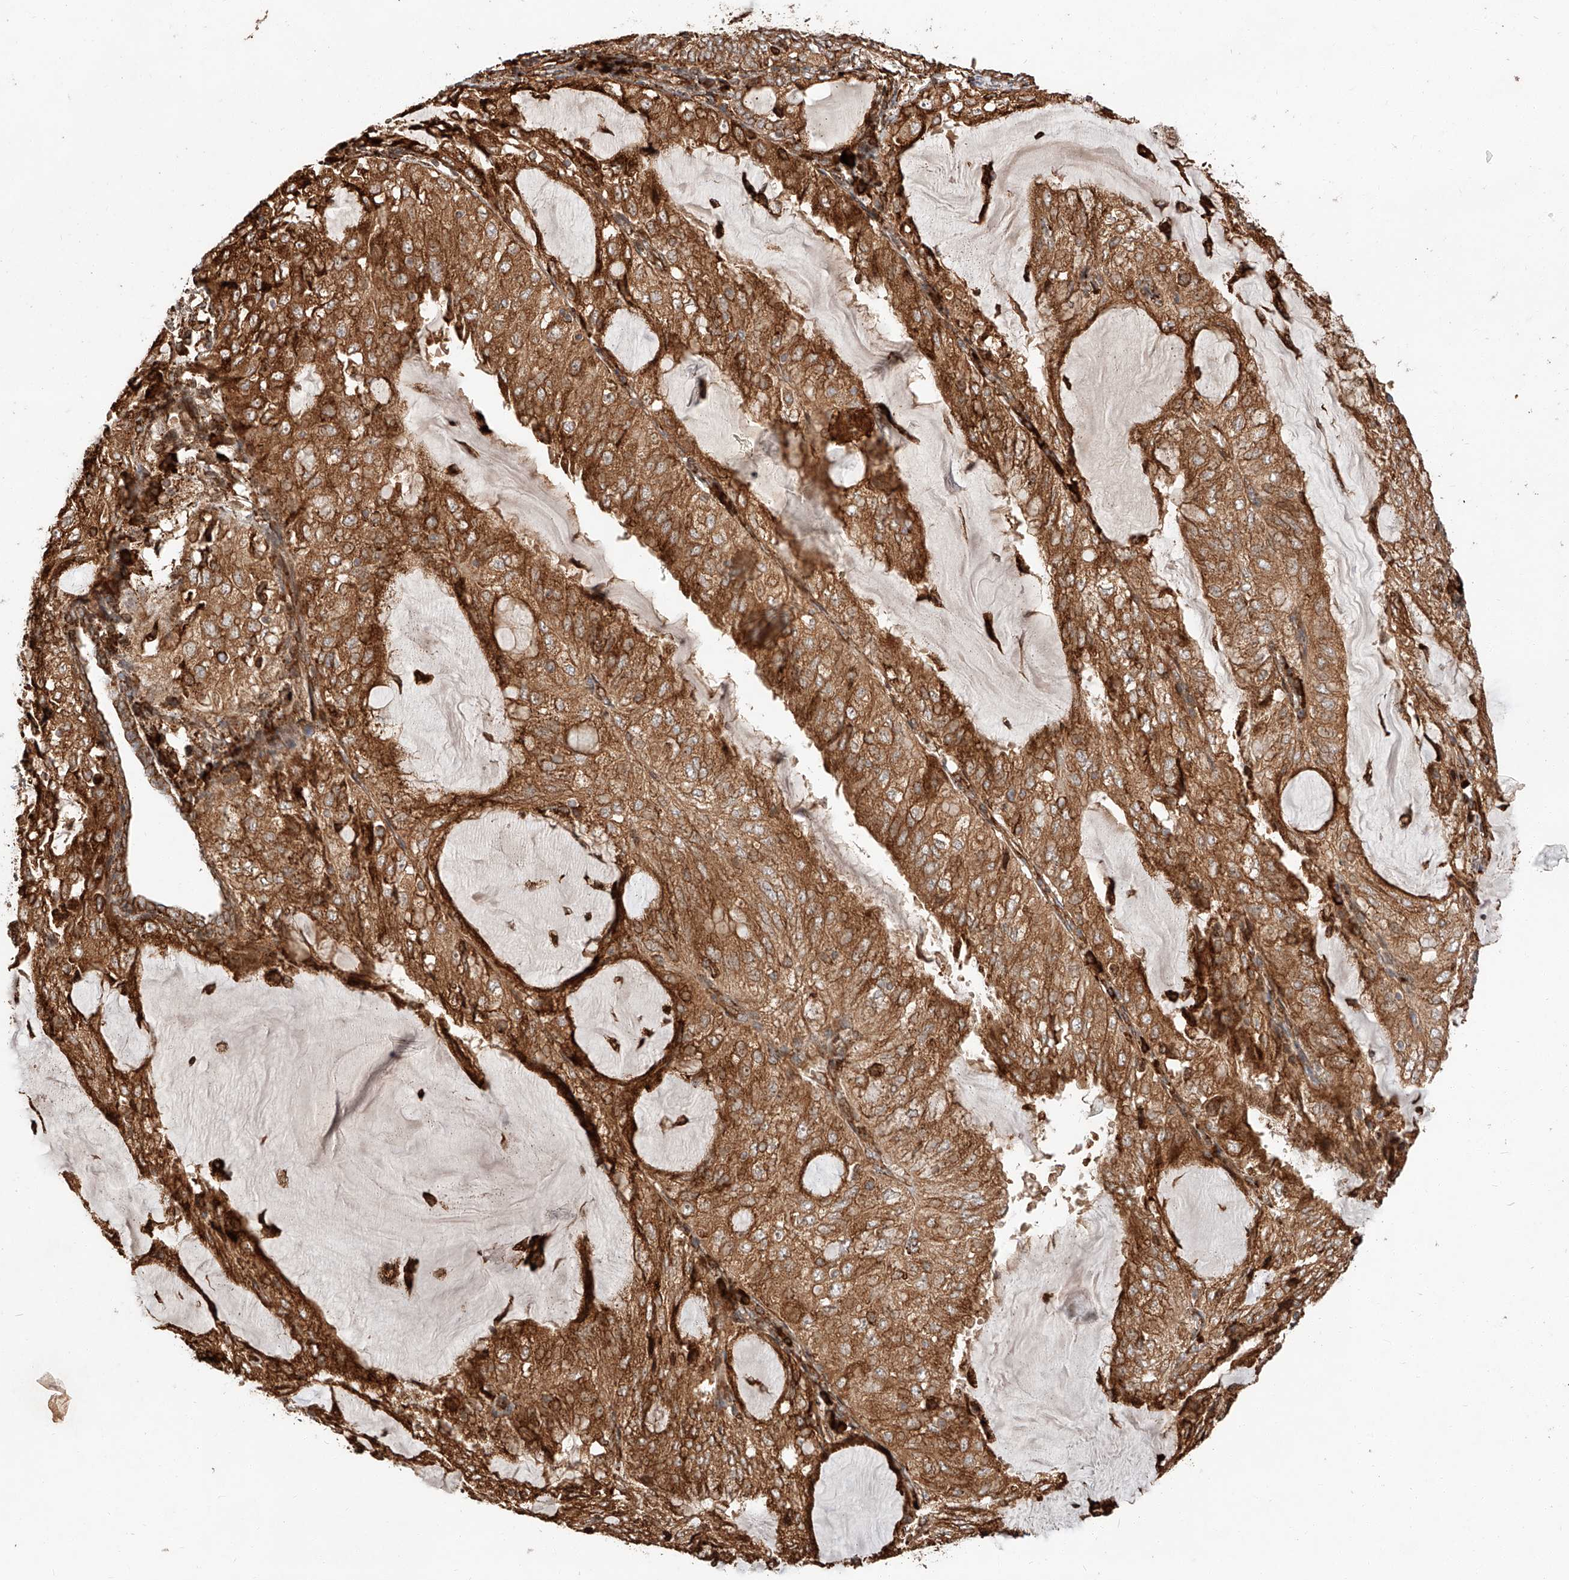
{"staining": {"intensity": "strong", "quantity": ">75%", "location": "cytoplasmic/membranous"}, "tissue": "endometrial cancer", "cell_type": "Tumor cells", "image_type": "cancer", "snomed": [{"axis": "morphology", "description": "Adenocarcinoma, NOS"}, {"axis": "topography", "description": "Endometrium"}], "caption": "DAB (3,3'-diaminobenzidine) immunohistochemical staining of human endometrial cancer demonstrates strong cytoplasmic/membranous protein positivity in approximately >75% of tumor cells.", "gene": "ZNF84", "patient": {"sex": "female", "age": 81}}